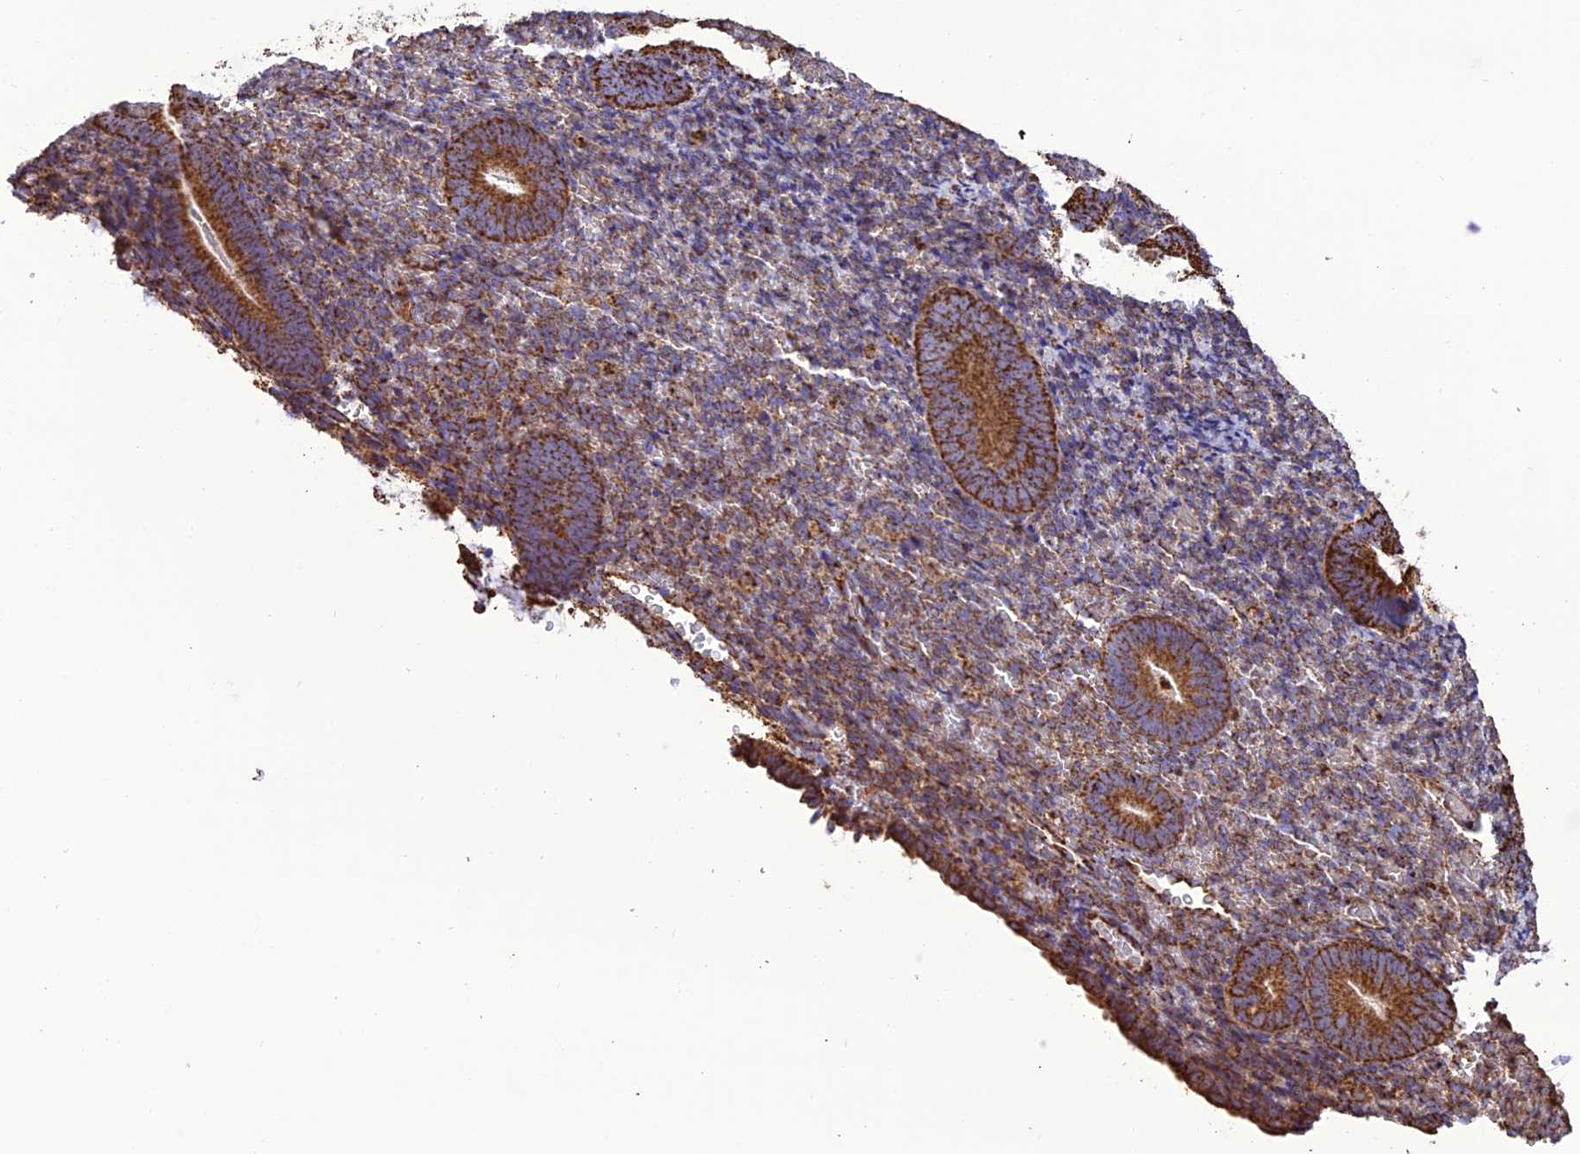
{"staining": {"intensity": "strong", "quantity": "25%-75%", "location": "cytoplasmic/membranous"}, "tissue": "endometrium", "cell_type": "Cells in endometrial stroma", "image_type": "normal", "snomed": [{"axis": "morphology", "description": "Normal tissue, NOS"}, {"axis": "topography", "description": "Endometrium"}], "caption": "This image exhibits benign endometrium stained with IHC to label a protein in brown. The cytoplasmic/membranous of cells in endometrial stroma show strong positivity for the protein. Nuclei are counter-stained blue.", "gene": "NDUFAF1", "patient": {"sex": "female", "age": 51}}